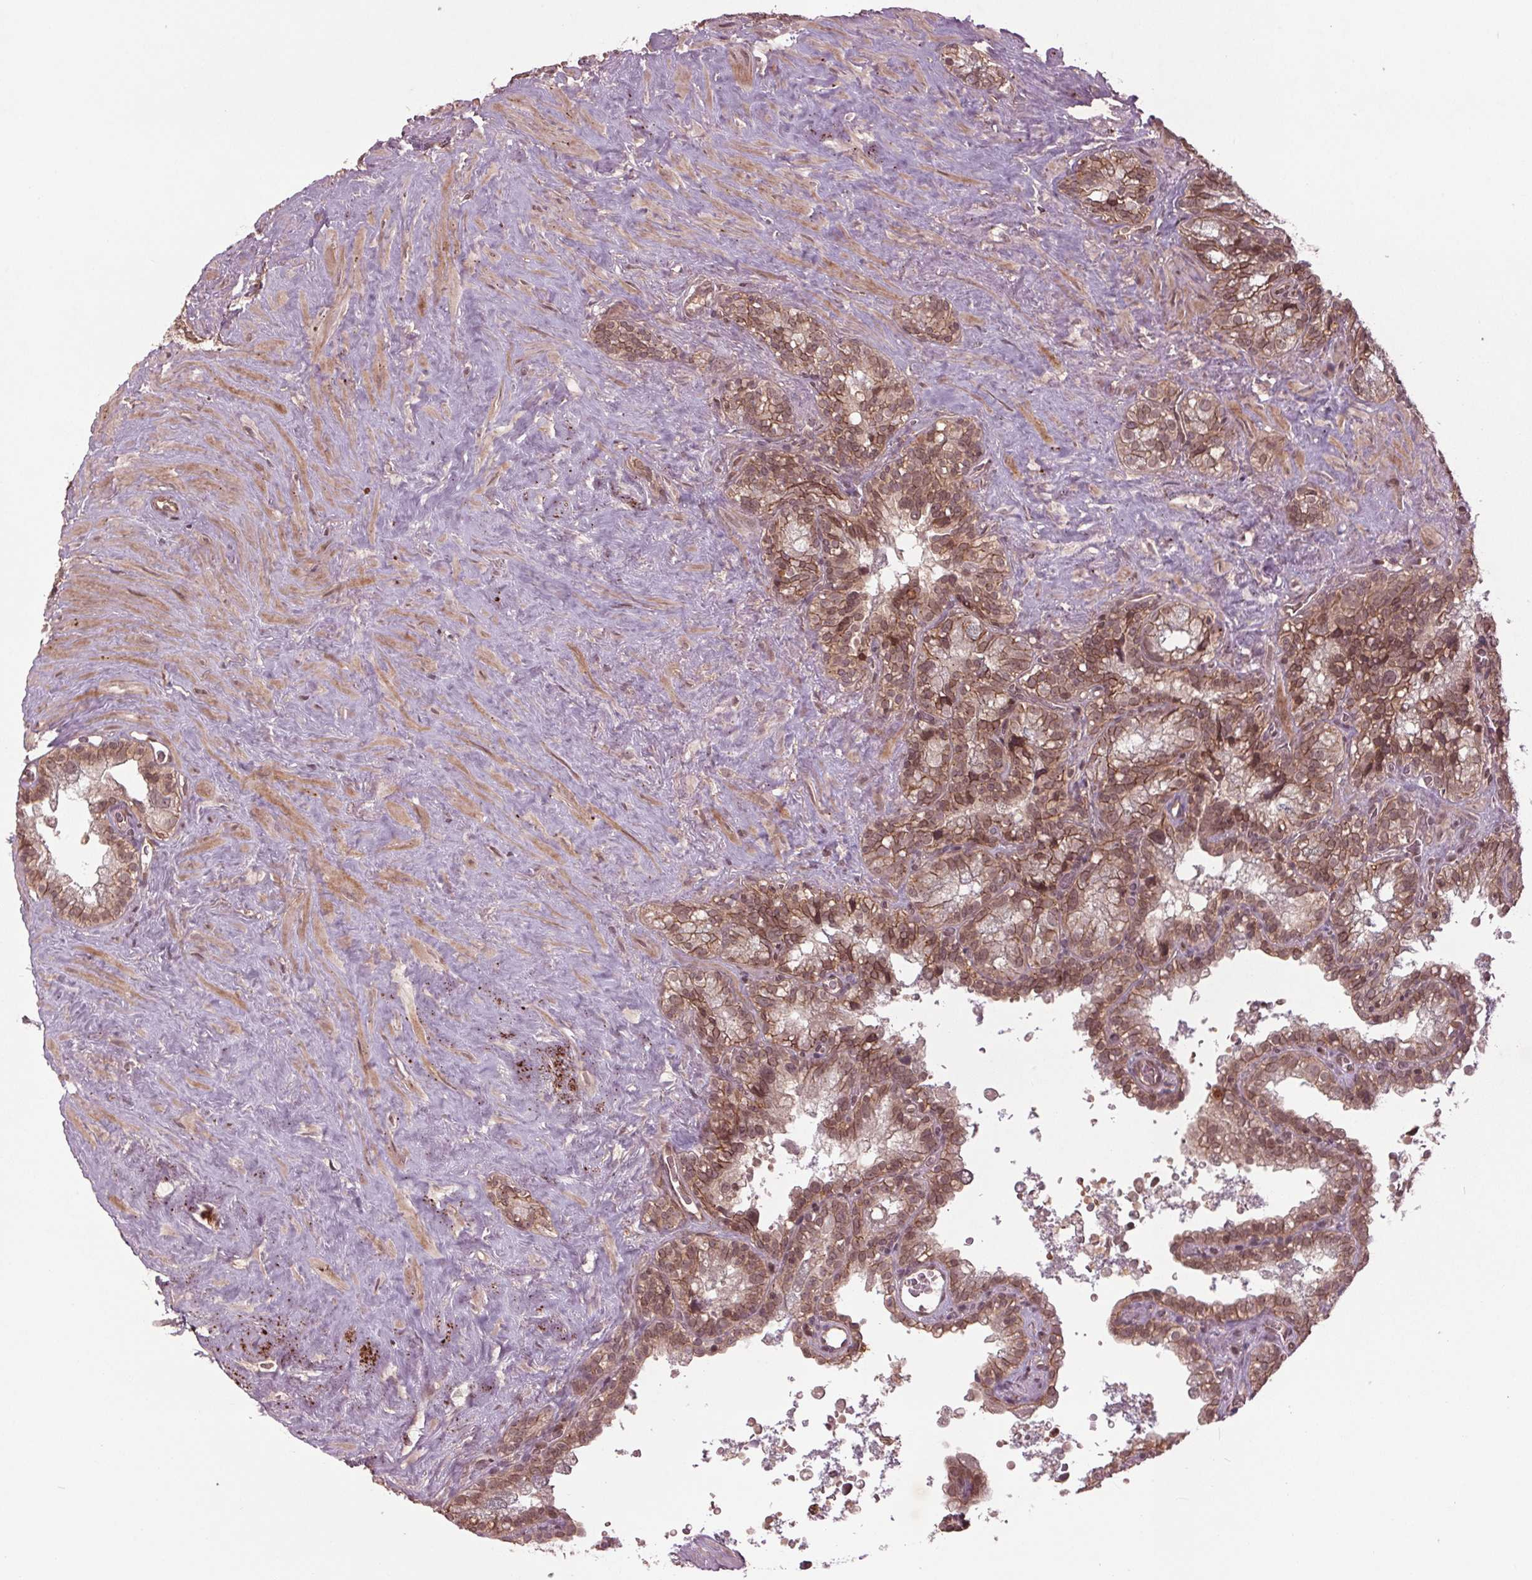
{"staining": {"intensity": "moderate", "quantity": ">75%", "location": "cytoplasmic/membranous,nuclear"}, "tissue": "seminal vesicle", "cell_type": "Glandular cells", "image_type": "normal", "snomed": [{"axis": "morphology", "description": "Normal tissue, NOS"}, {"axis": "topography", "description": "Prostate"}, {"axis": "topography", "description": "Seminal veicle"}], "caption": "A brown stain highlights moderate cytoplasmic/membranous,nuclear staining of a protein in glandular cells of benign human seminal vesicle.", "gene": "BTBD1", "patient": {"sex": "male", "age": 71}}